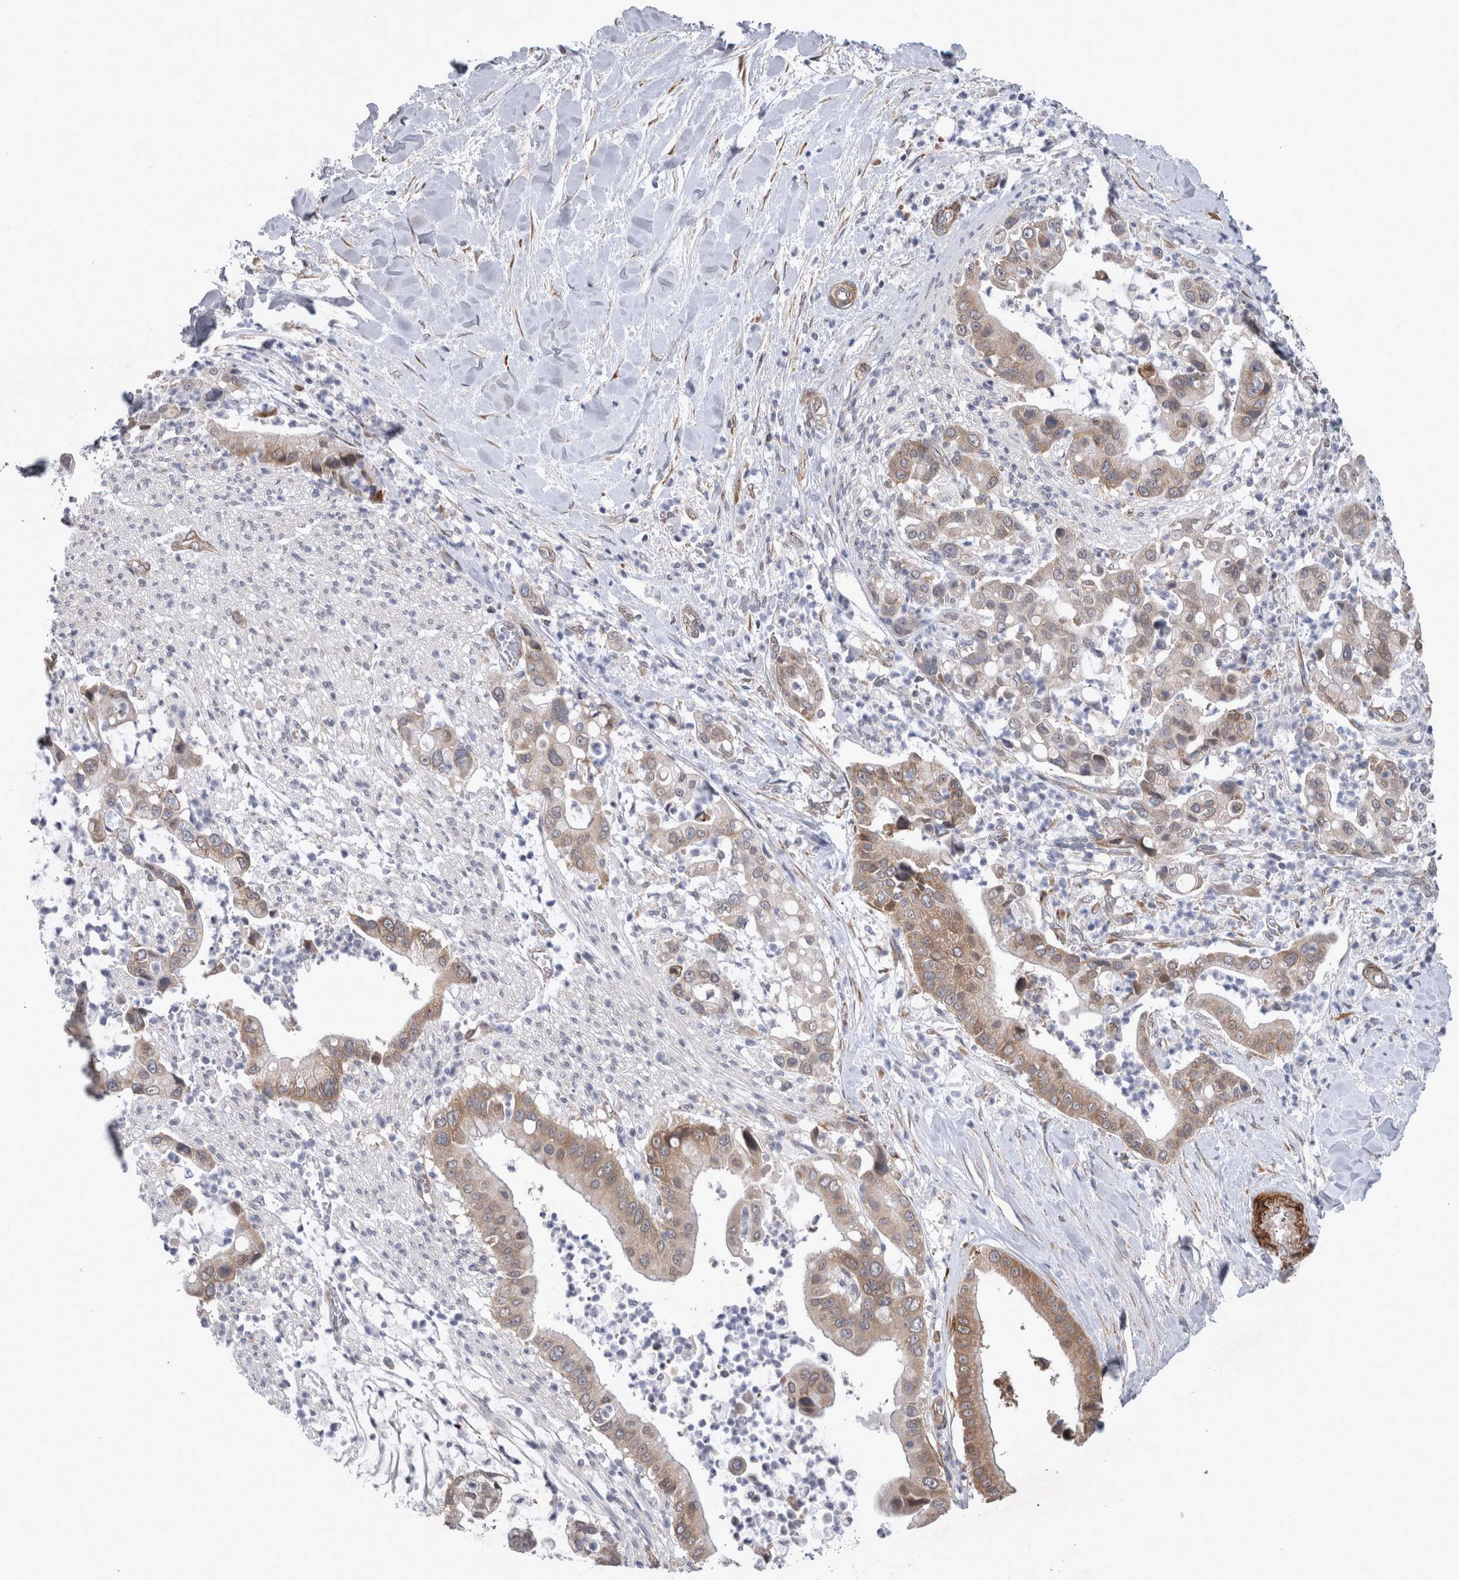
{"staining": {"intensity": "weak", "quantity": ">75%", "location": "cytoplasmic/membranous"}, "tissue": "liver cancer", "cell_type": "Tumor cells", "image_type": "cancer", "snomed": [{"axis": "morphology", "description": "Cholangiocarcinoma"}, {"axis": "topography", "description": "Liver"}], "caption": "Cholangiocarcinoma (liver) tissue displays weak cytoplasmic/membranous staining in approximately >75% of tumor cells", "gene": "DDX6", "patient": {"sex": "female", "age": 54}}